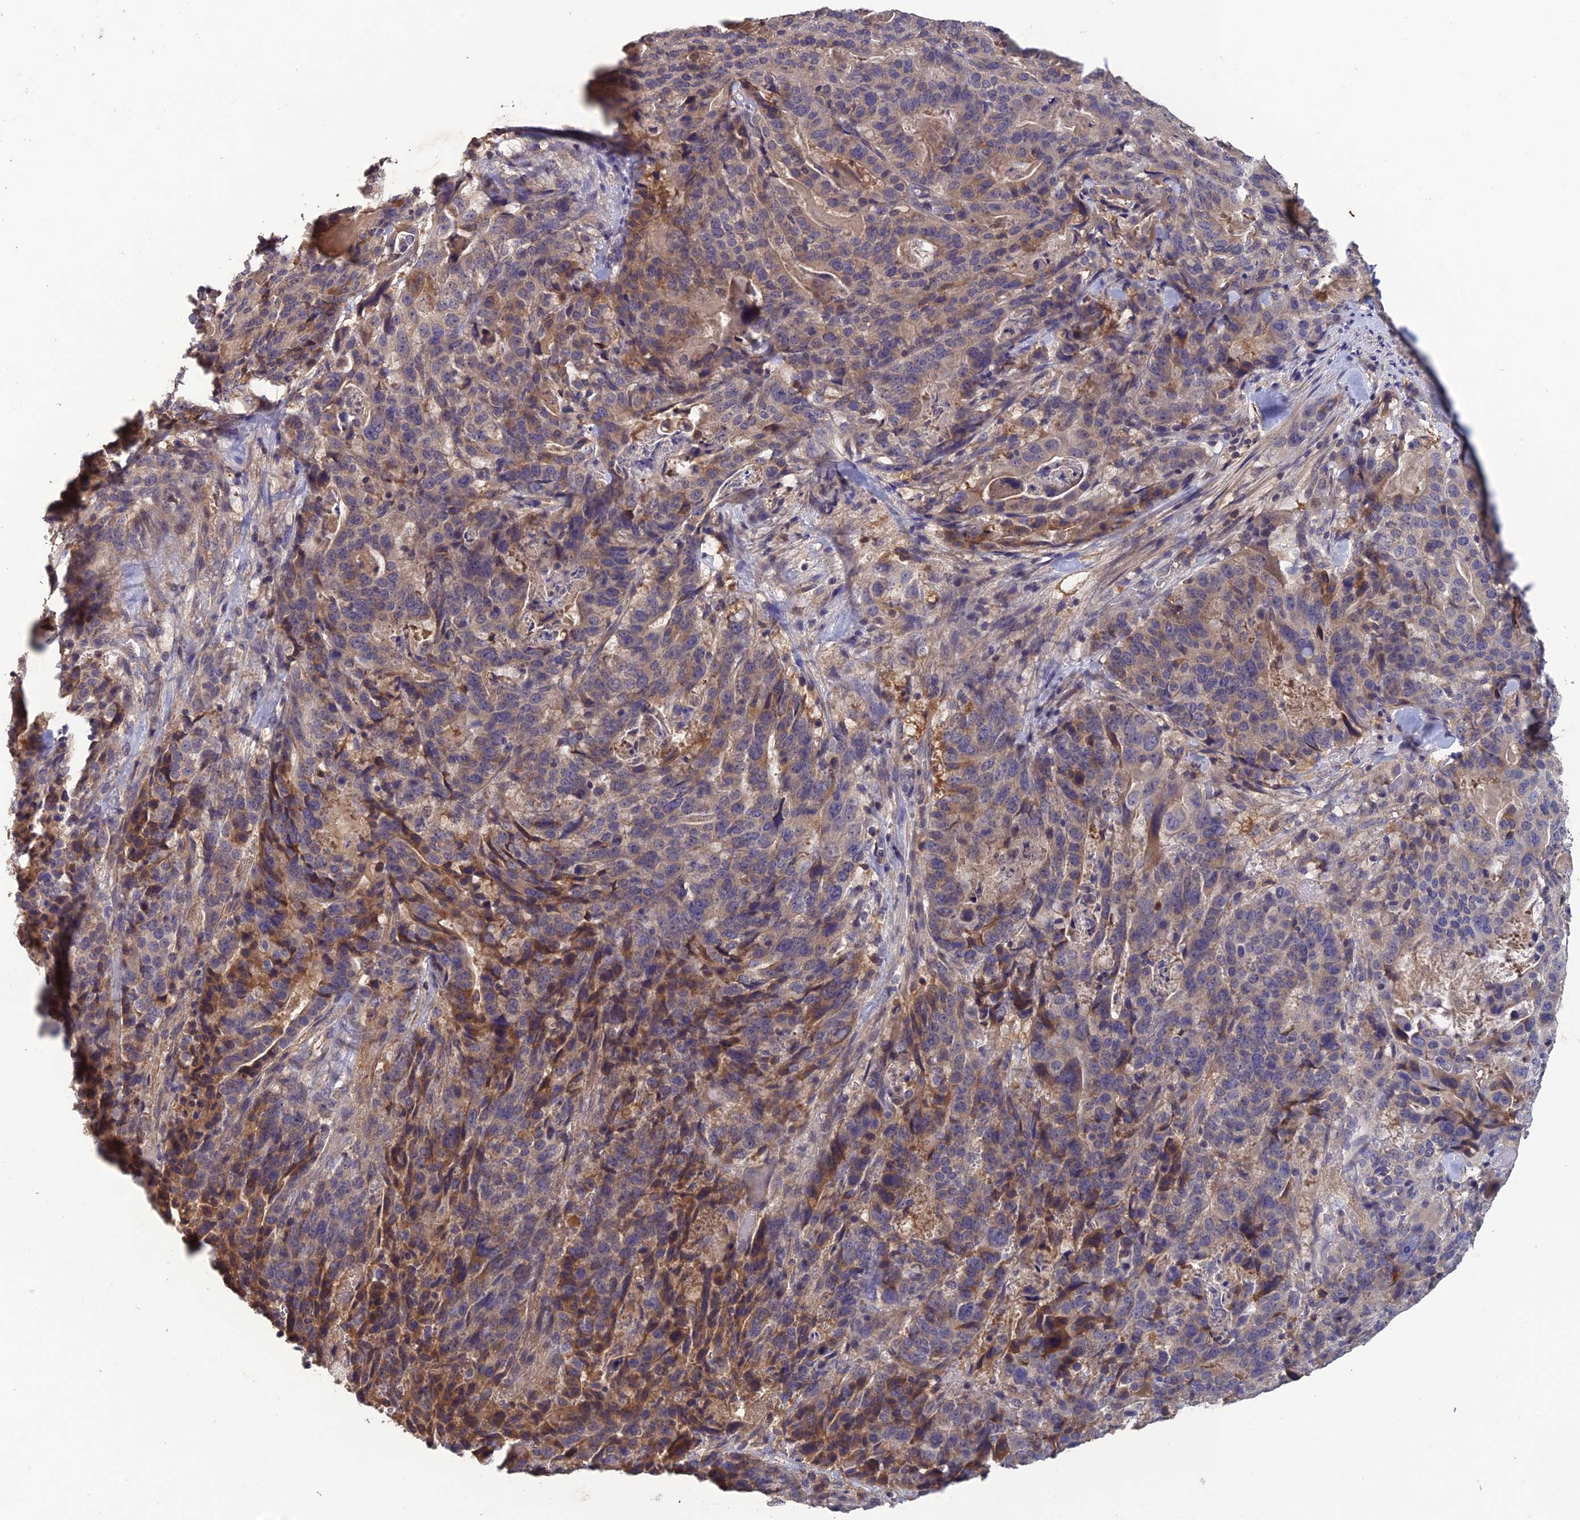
{"staining": {"intensity": "moderate", "quantity": "<25%", "location": "cytoplasmic/membranous"}, "tissue": "stomach cancer", "cell_type": "Tumor cells", "image_type": "cancer", "snomed": [{"axis": "morphology", "description": "Adenocarcinoma, NOS"}, {"axis": "topography", "description": "Stomach"}], "caption": "This micrograph reveals immunohistochemistry (IHC) staining of adenocarcinoma (stomach), with low moderate cytoplasmic/membranous positivity in approximately <25% of tumor cells.", "gene": "SLC39A13", "patient": {"sex": "male", "age": 48}}